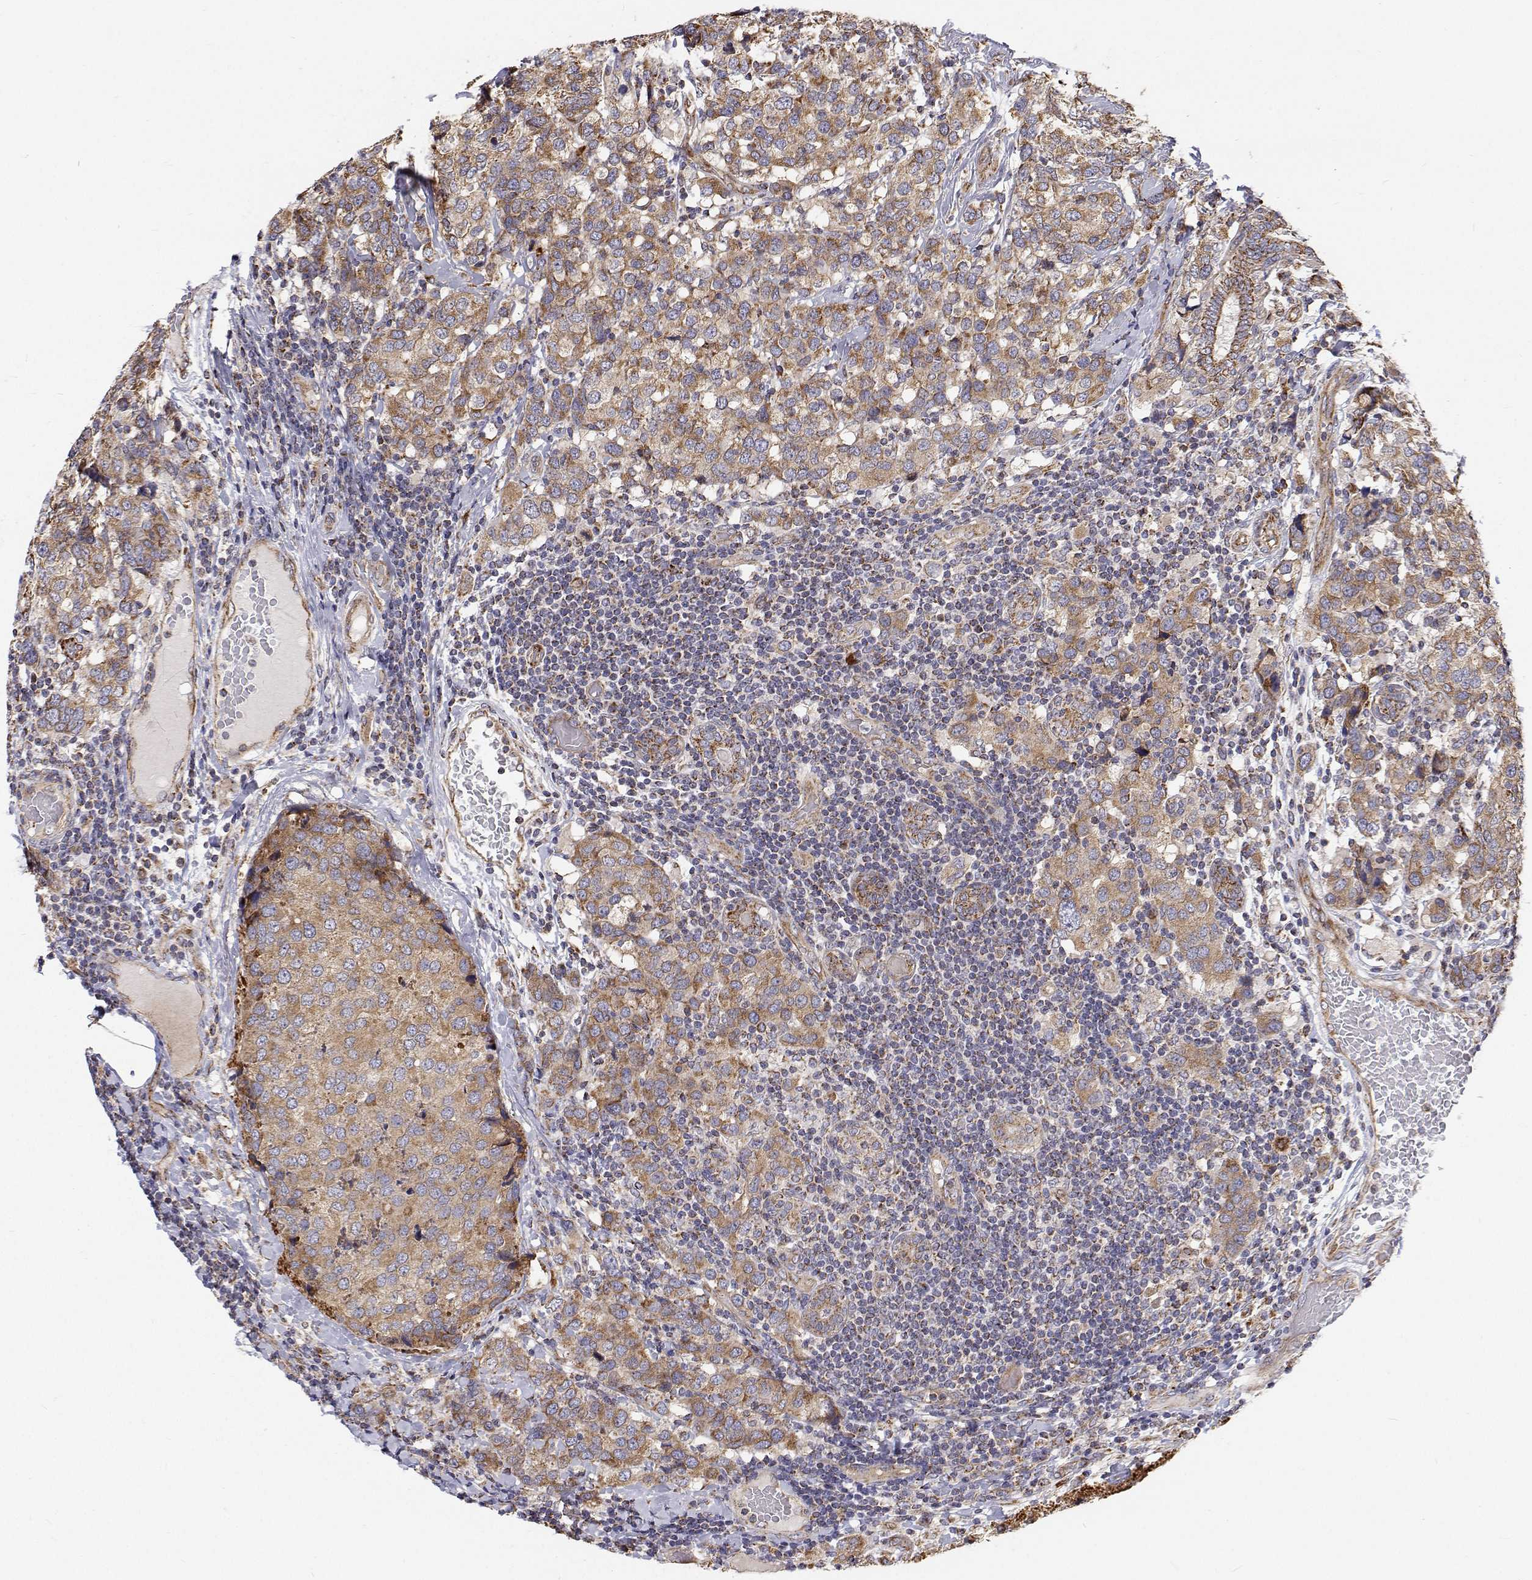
{"staining": {"intensity": "moderate", "quantity": ">75%", "location": "cytoplasmic/membranous"}, "tissue": "breast cancer", "cell_type": "Tumor cells", "image_type": "cancer", "snomed": [{"axis": "morphology", "description": "Lobular carcinoma"}, {"axis": "topography", "description": "Breast"}], "caption": "This histopathology image shows immunohistochemistry (IHC) staining of breast cancer (lobular carcinoma), with medium moderate cytoplasmic/membranous positivity in approximately >75% of tumor cells.", "gene": "SPICE1", "patient": {"sex": "female", "age": 59}}